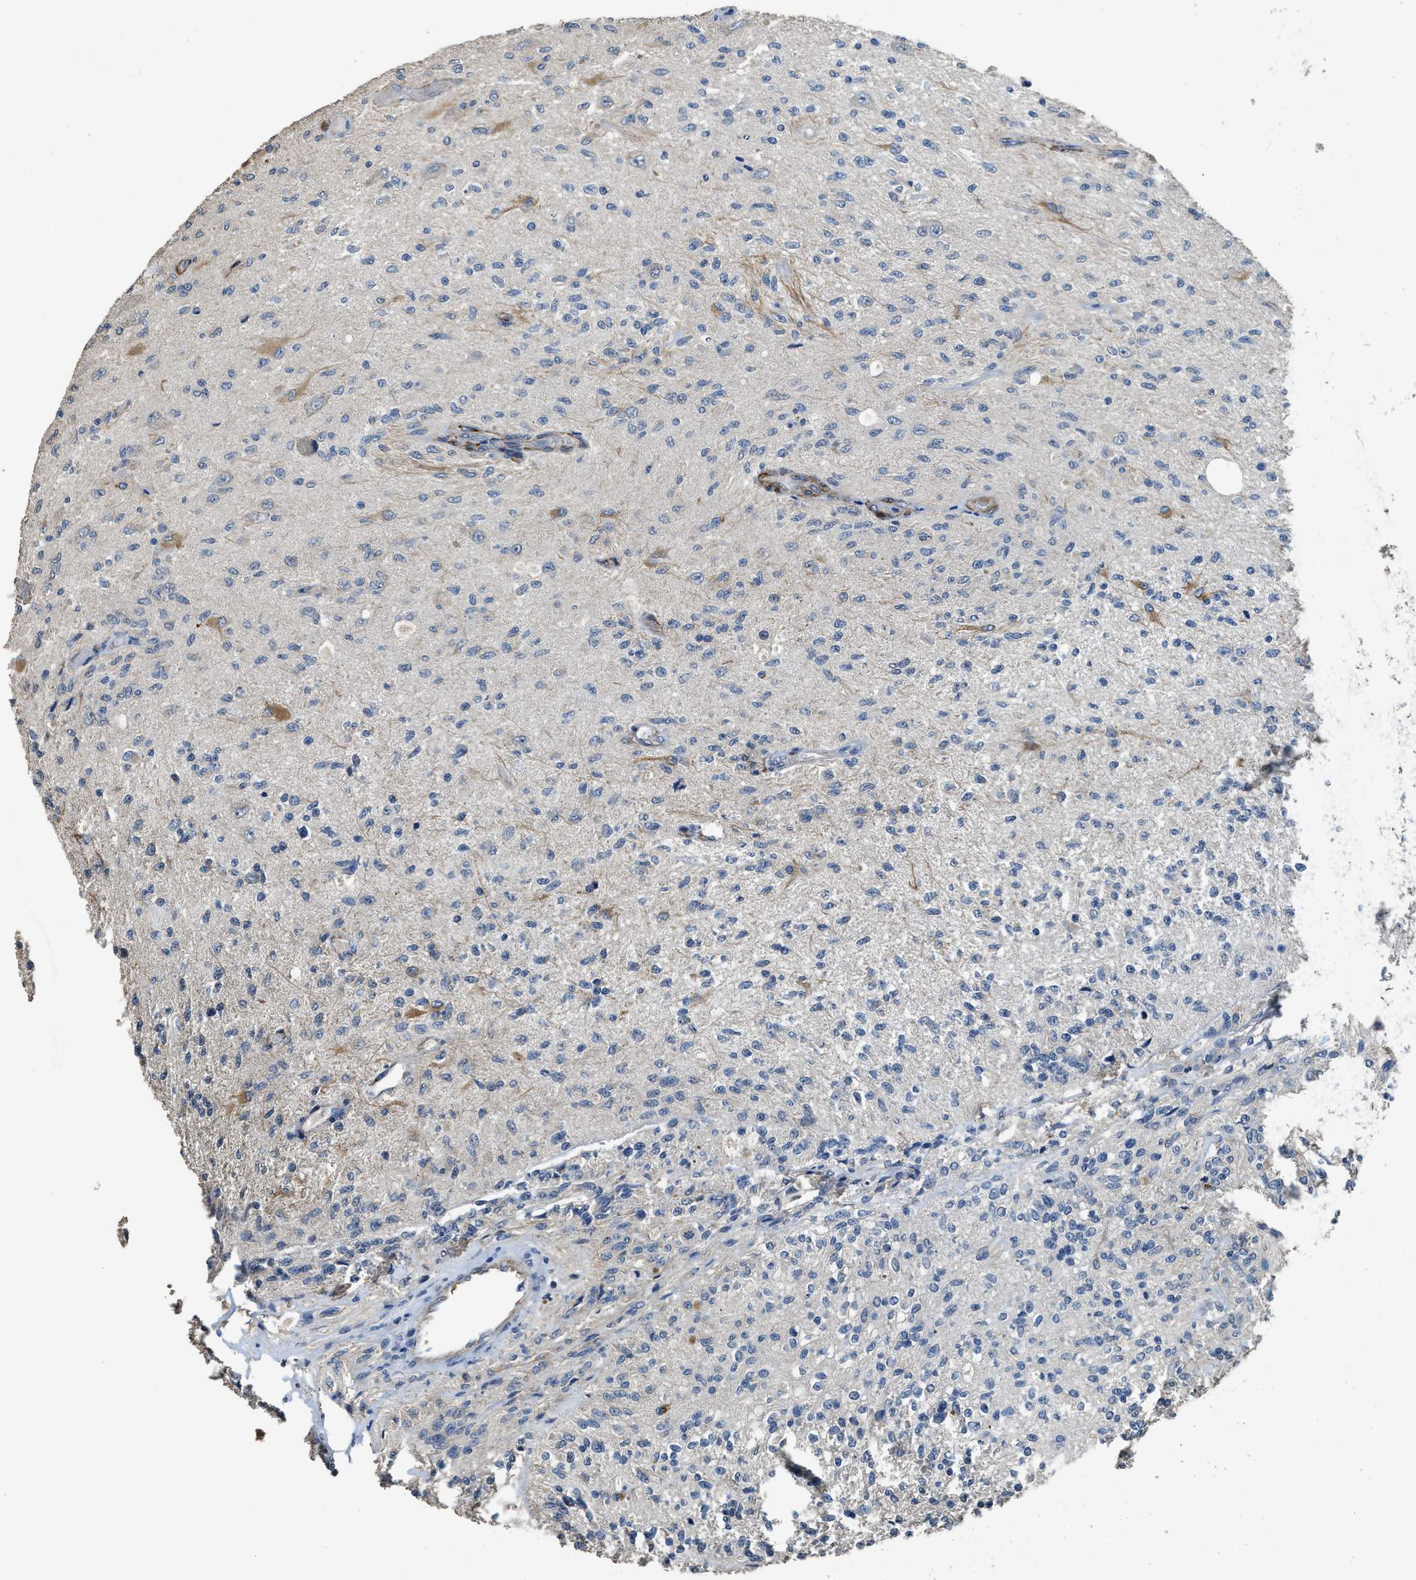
{"staining": {"intensity": "negative", "quantity": "none", "location": "none"}, "tissue": "glioma", "cell_type": "Tumor cells", "image_type": "cancer", "snomed": [{"axis": "morphology", "description": "Normal tissue, NOS"}, {"axis": "morphology", "description": "Glioma, malignant, High grade"}, {"axis": "topography", "description": "Cerebral cortex"}], "caption": "Photomicrograph shows no protein expression in tumor cells of malignant high-grade glioma tissue.", "gene": "SYNM", "patient": {"sex": "male", "age": 77}}